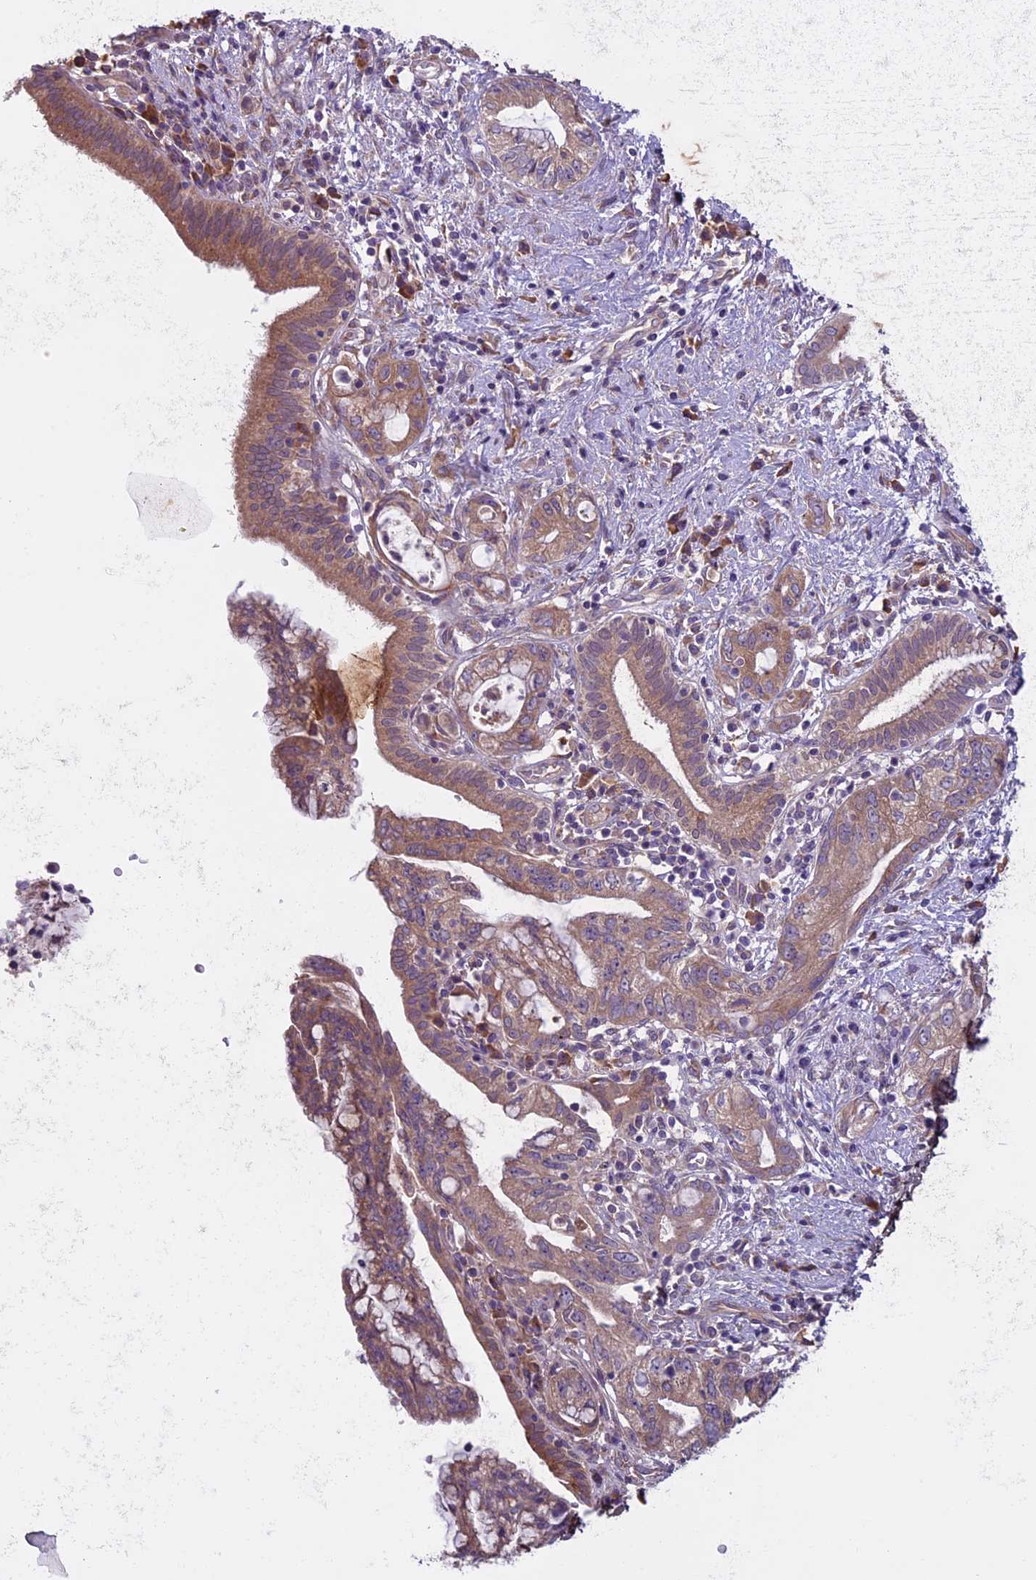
{"staining": {"intensity": "moderate", "quantity": ">75%", "location": "cytoplasmic/membranous"}, "tissue": "pancreatic cancer", "cell_type": "Tumor cells", "image_type": "cancer", "snomed": [{"axis": "morphology", "description": "Adenocarcinoma, NOS"}, {"axis": "topography", "description": "Pancreas"}], "caption": "IHC of human adenocarcinoma (pancreatic) demonstrates medium levels of moderate cytoplasmic/membranous expression in approximately >75% of tumor cells.", "gene": "DCTN5", "patient": {"sex": "female", "age": 73}}